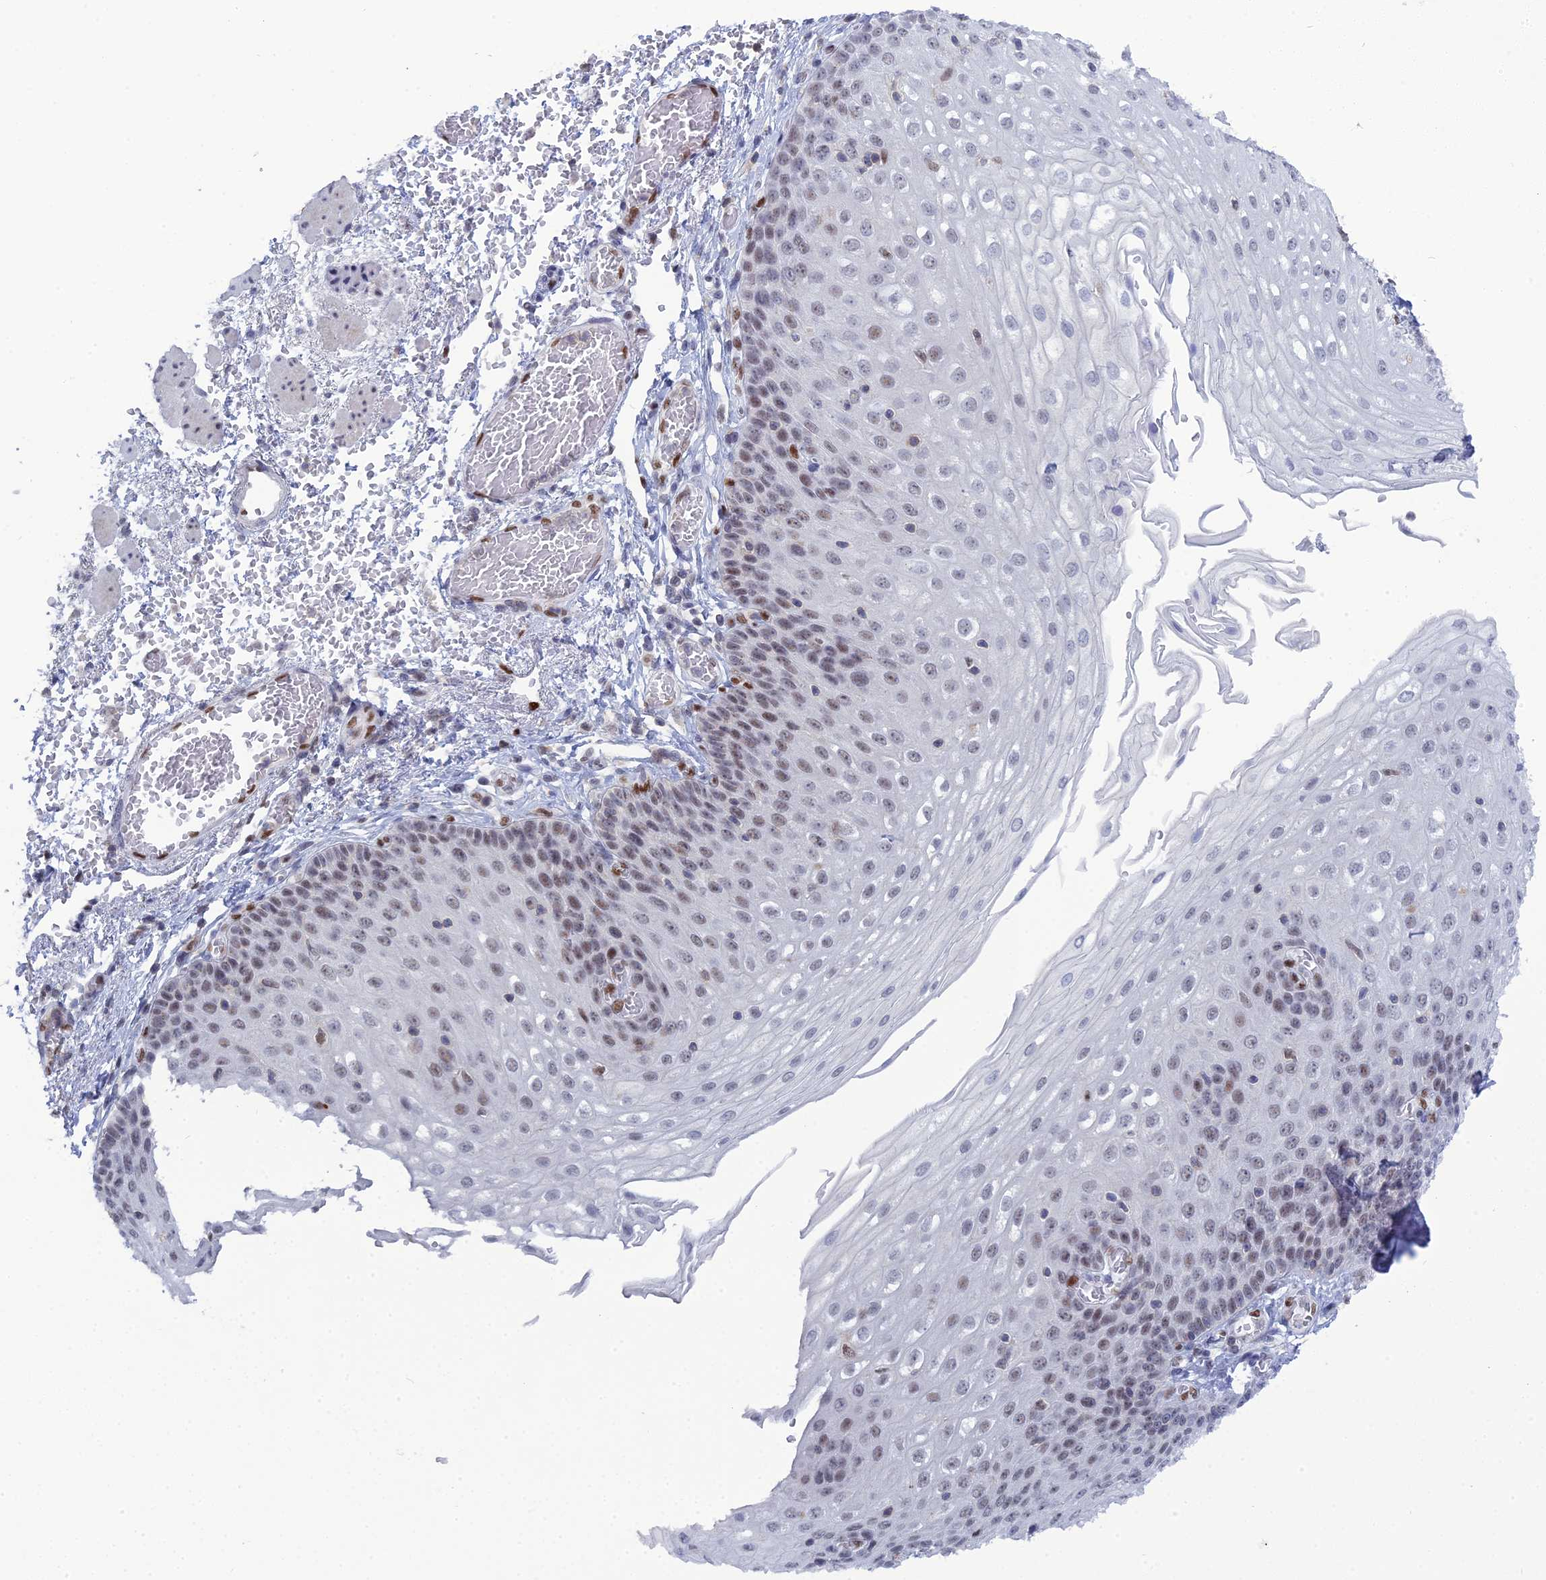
{"staining": {"intensity": "moderate", "quantity": "<25%", "location": "nuclear"}, "tissue": "esophagus", "cell_type": "Squamous epithelial cells", "image_type": "normal", "snomed": [{"axis": "morphology", "description": "Normal tissue, NOS"}, {"axis": "topography", "description": "Esophagus"}], "caption": "A brown stain labels moderate nuclear positivity of a protein in squamous epithelial cells of normal esophagus.", "gene": "NOL4L", "patient": {"sex": "male", "age": 81}}